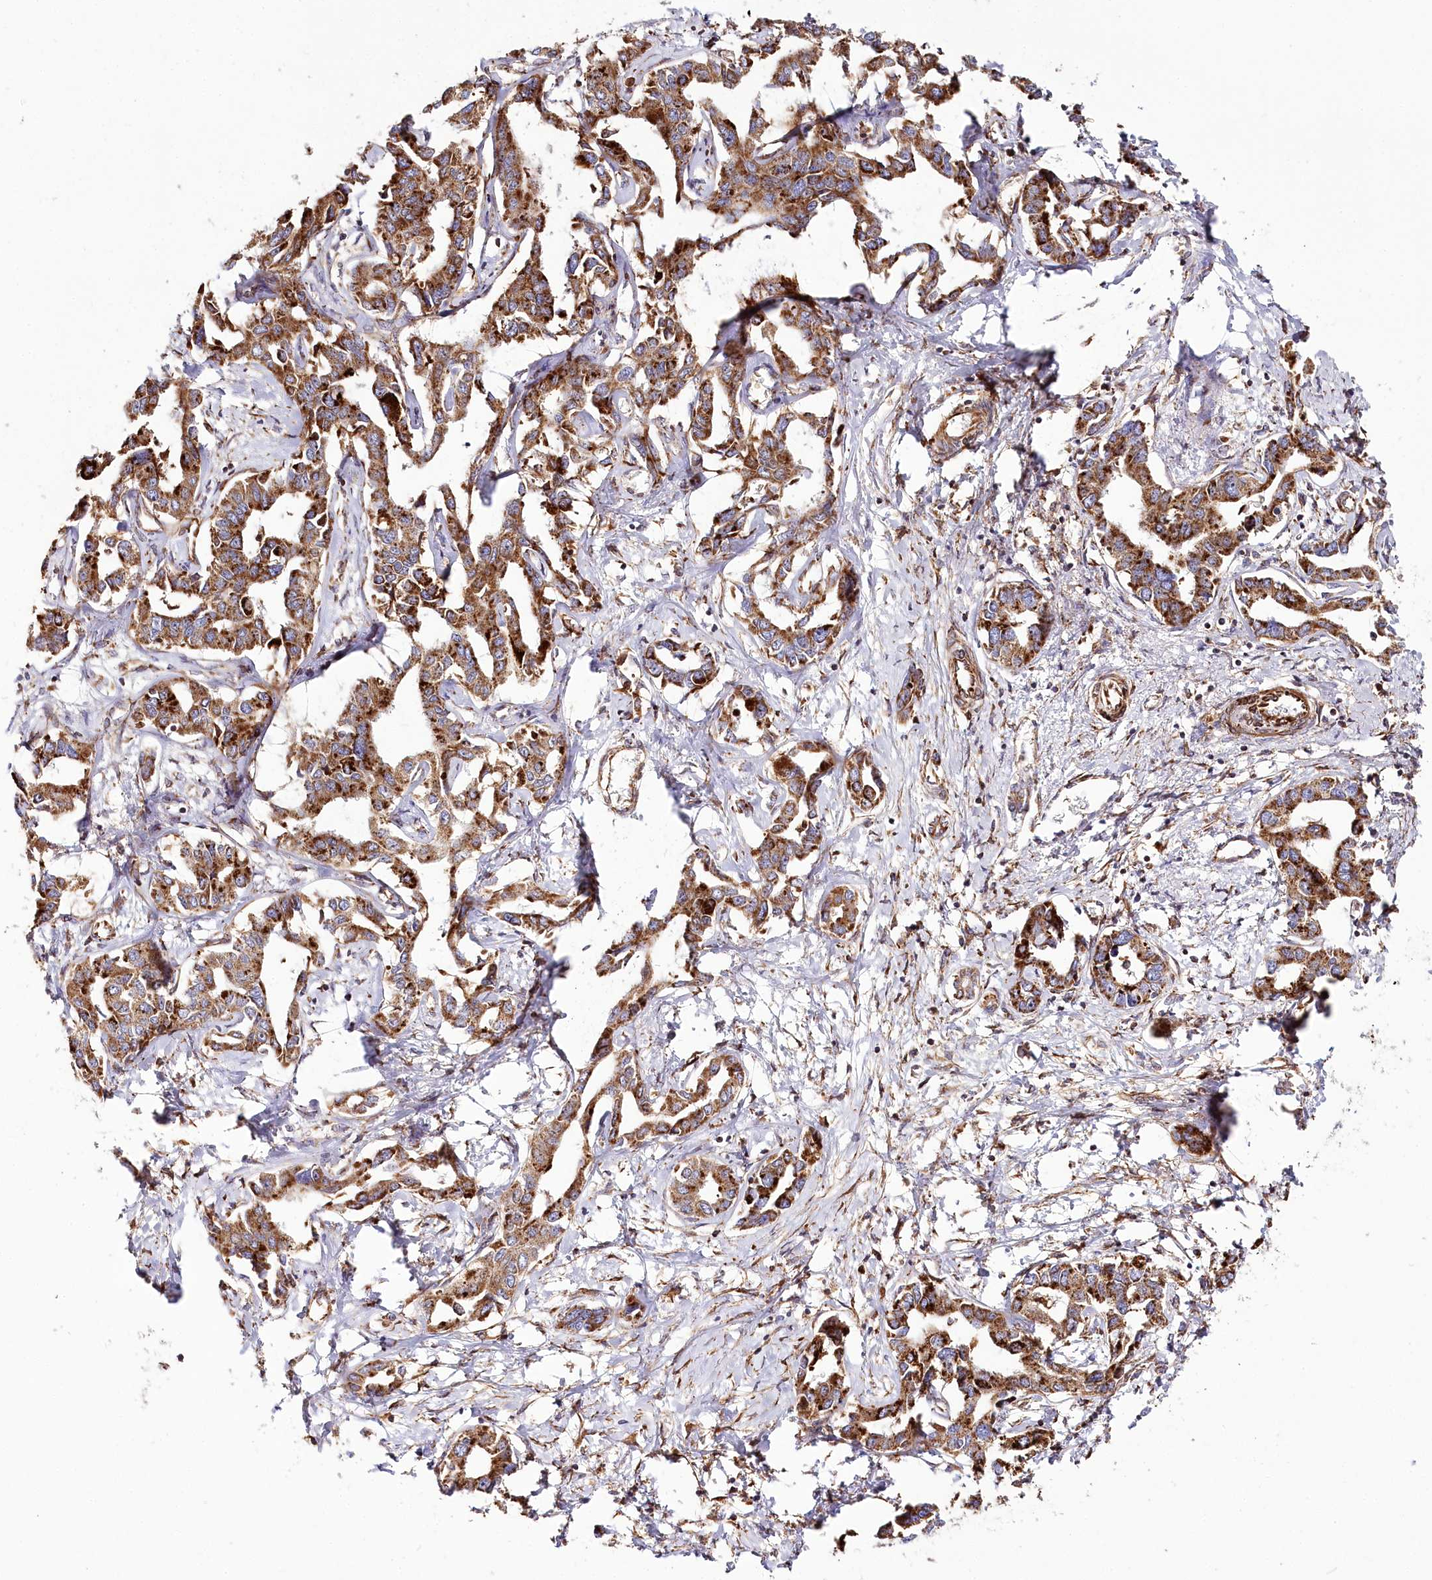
{"staining": {"intensity": "strong", "quantity": ">75%", "location": "cytoplasmic/membranous"}, "tissue": "liver cancer", "cell_type": "Tumor cells", "image_type": "cancer", "snomed": [{"axis": "morphology", "description": "Cholangiocarcinoma"}, {"axis": "topography", "description": "Liver"}], "caption": "Cholangiocarcinoma (liver) stained with immunohistochemistry (IHC) displays strong cytoplasmic/membranous expression in approximately >75% of tumor cells.", "gene": "THUMPD3", "patient": {"sex": "male", "age": 59}}